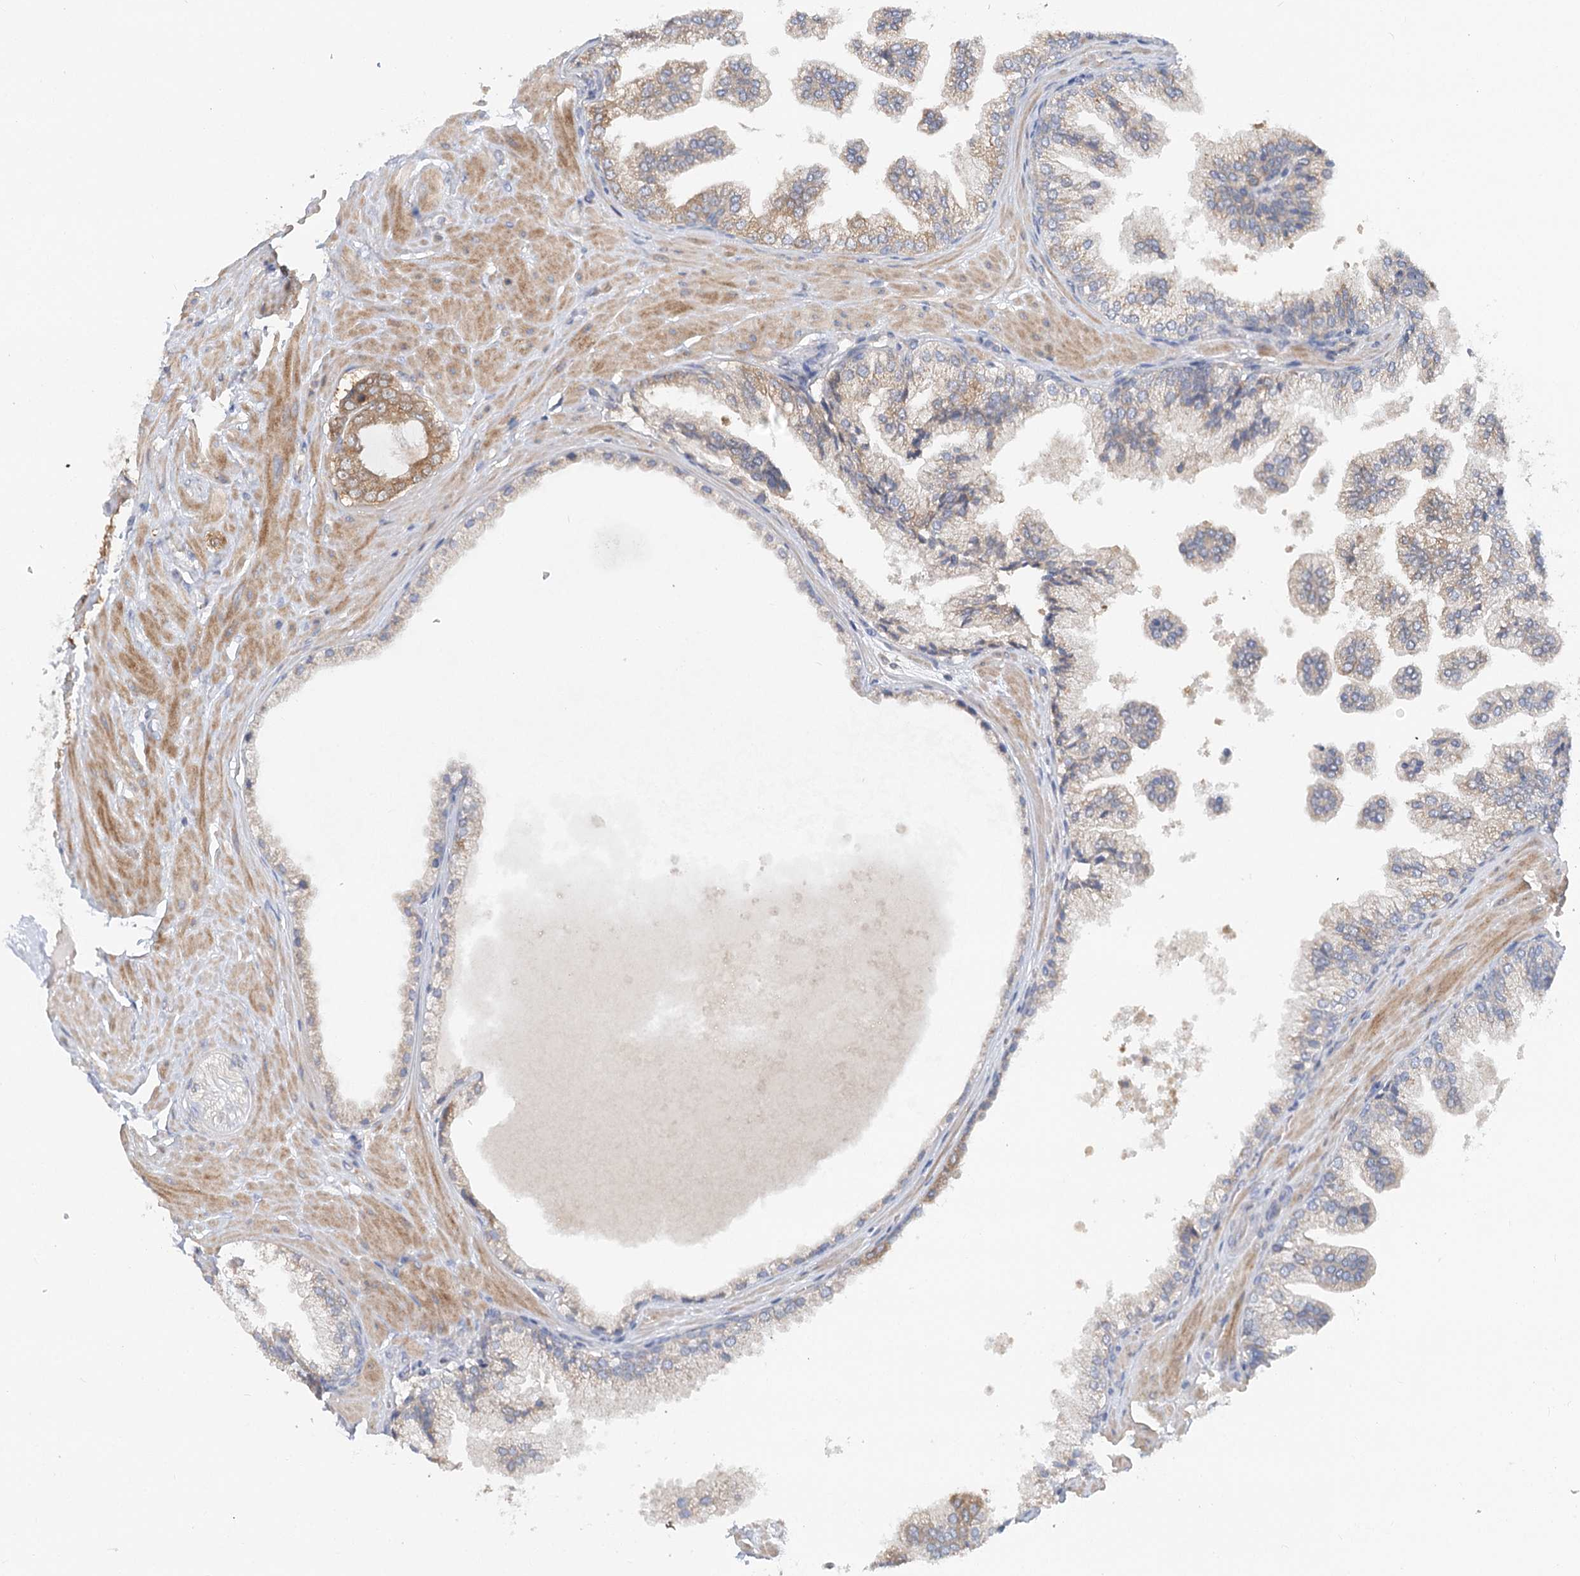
{"staining": {"intensity": "weak", "quantity": "<25%", "location": "cytoplasmic/membranous"}, "tissue": "prostate cancer", "cell_type": "Tumor cells", "image_type": "cancer", "snomed": [{"axis": "morphology", "description": "Adenocarcinoma, Low grade"}, {"axis": "topography", "description": "Prostate"}], "caption": "Micrograph shows no protein positivity in tumor cells of prostate cancer (low-grade adenocarcinoma) tissue. (IHC, brightfield microscopy, high magnification).", "gene": "PAIP2", "patient": {"sex": "male", "age": 63}}